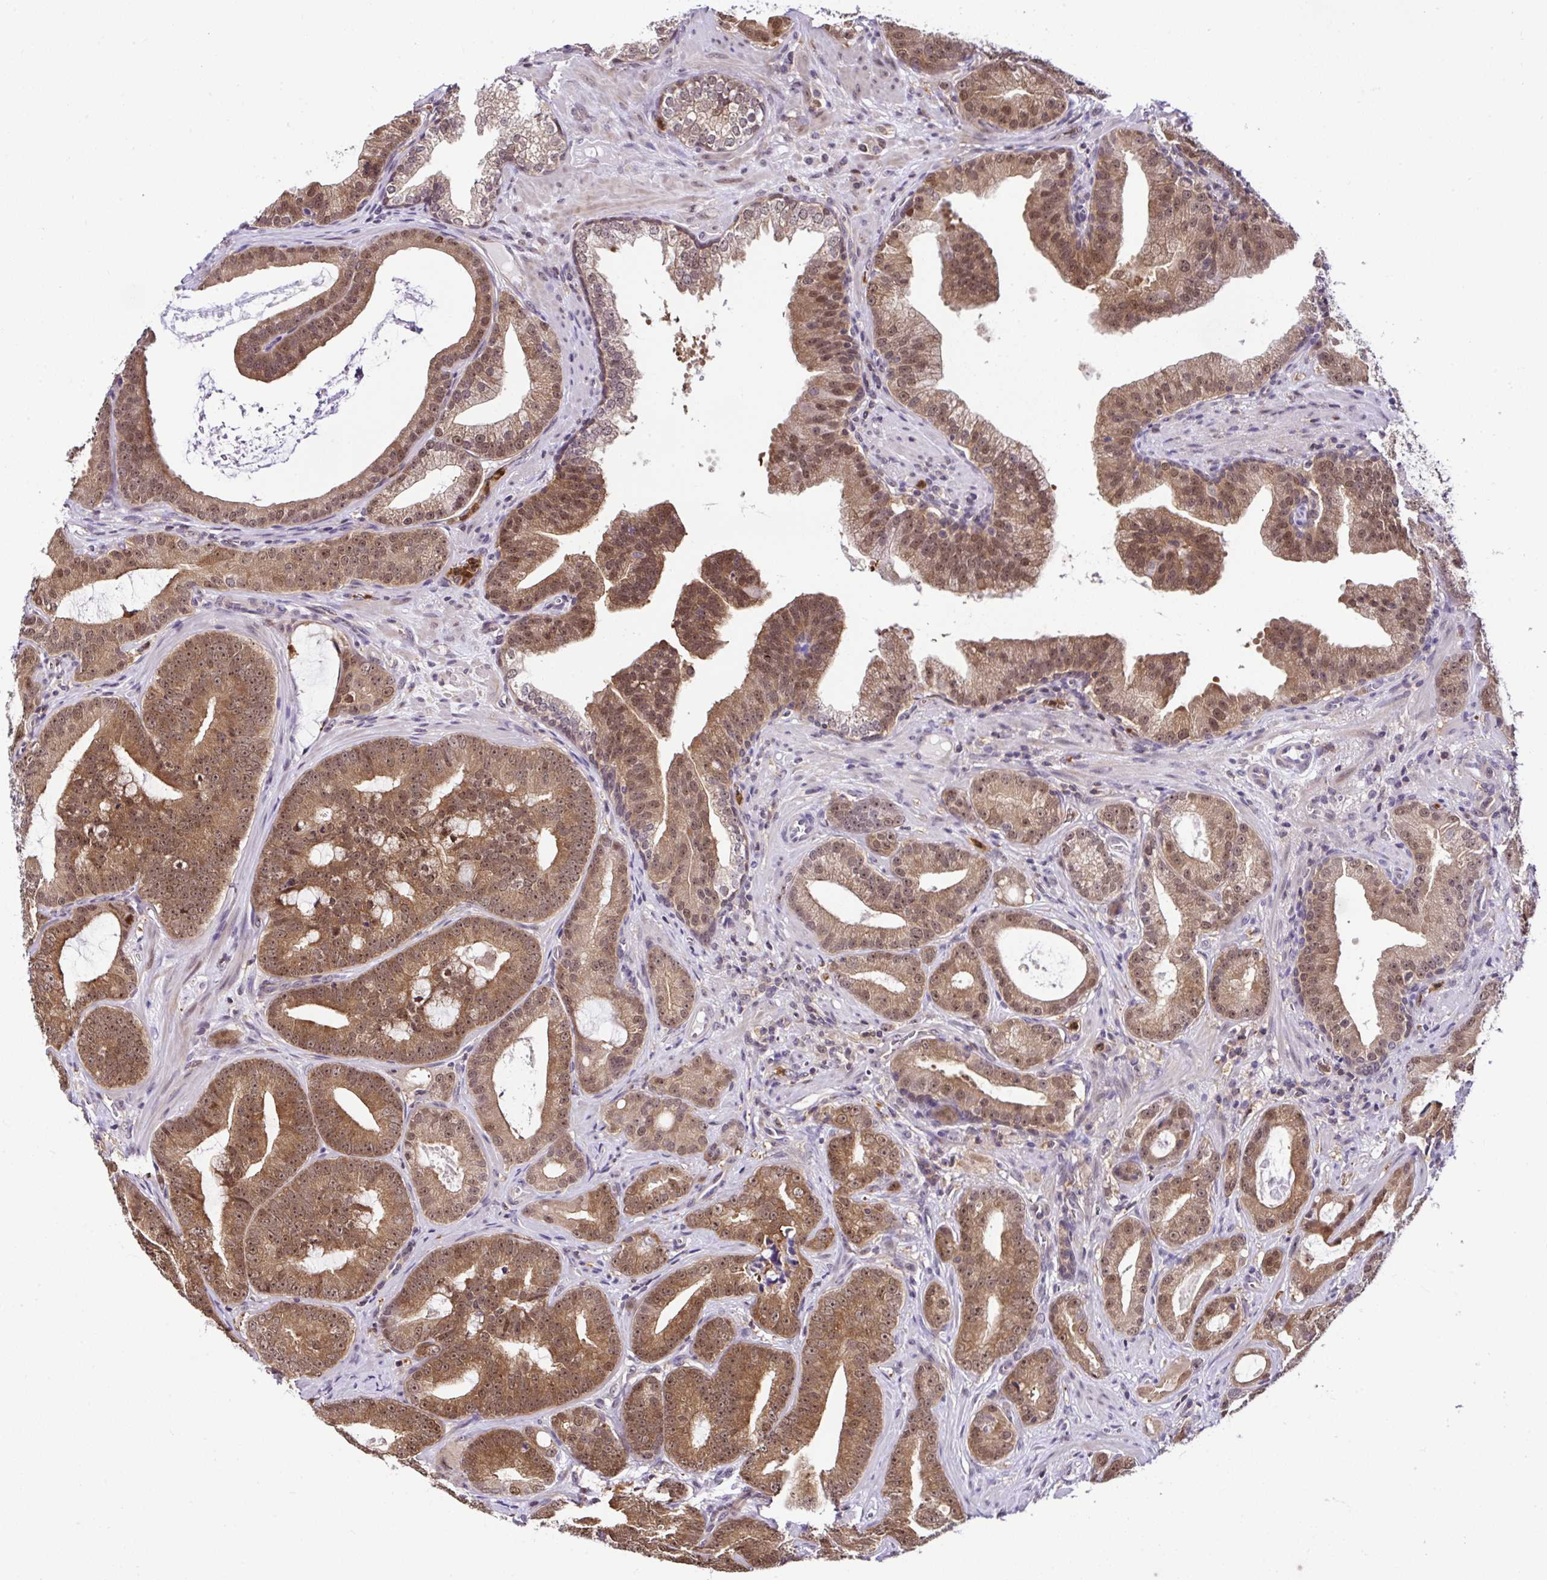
{"staining": {"intensity": "moderate", "quantity": ">75%", "location": "cytoplasmic/membranous,nuclear"}, "tissue": "prostate cancer", "cell_type": "Tumor cells", "image_type": "cancer", "snomed": [{"axis": "morphology", "description": "Adenocarcinoma, High grade"}, {"axis": "topography", "description": "Prostate"}], "caption": "Tumor cells display moderate cytoplasmic/membranous and nuclear expression in approximately >75% of cells in high-grade adenocarcinoma (prostate).", "gene": "PIN4", "patient": {"sex": "male", "age": 65}}